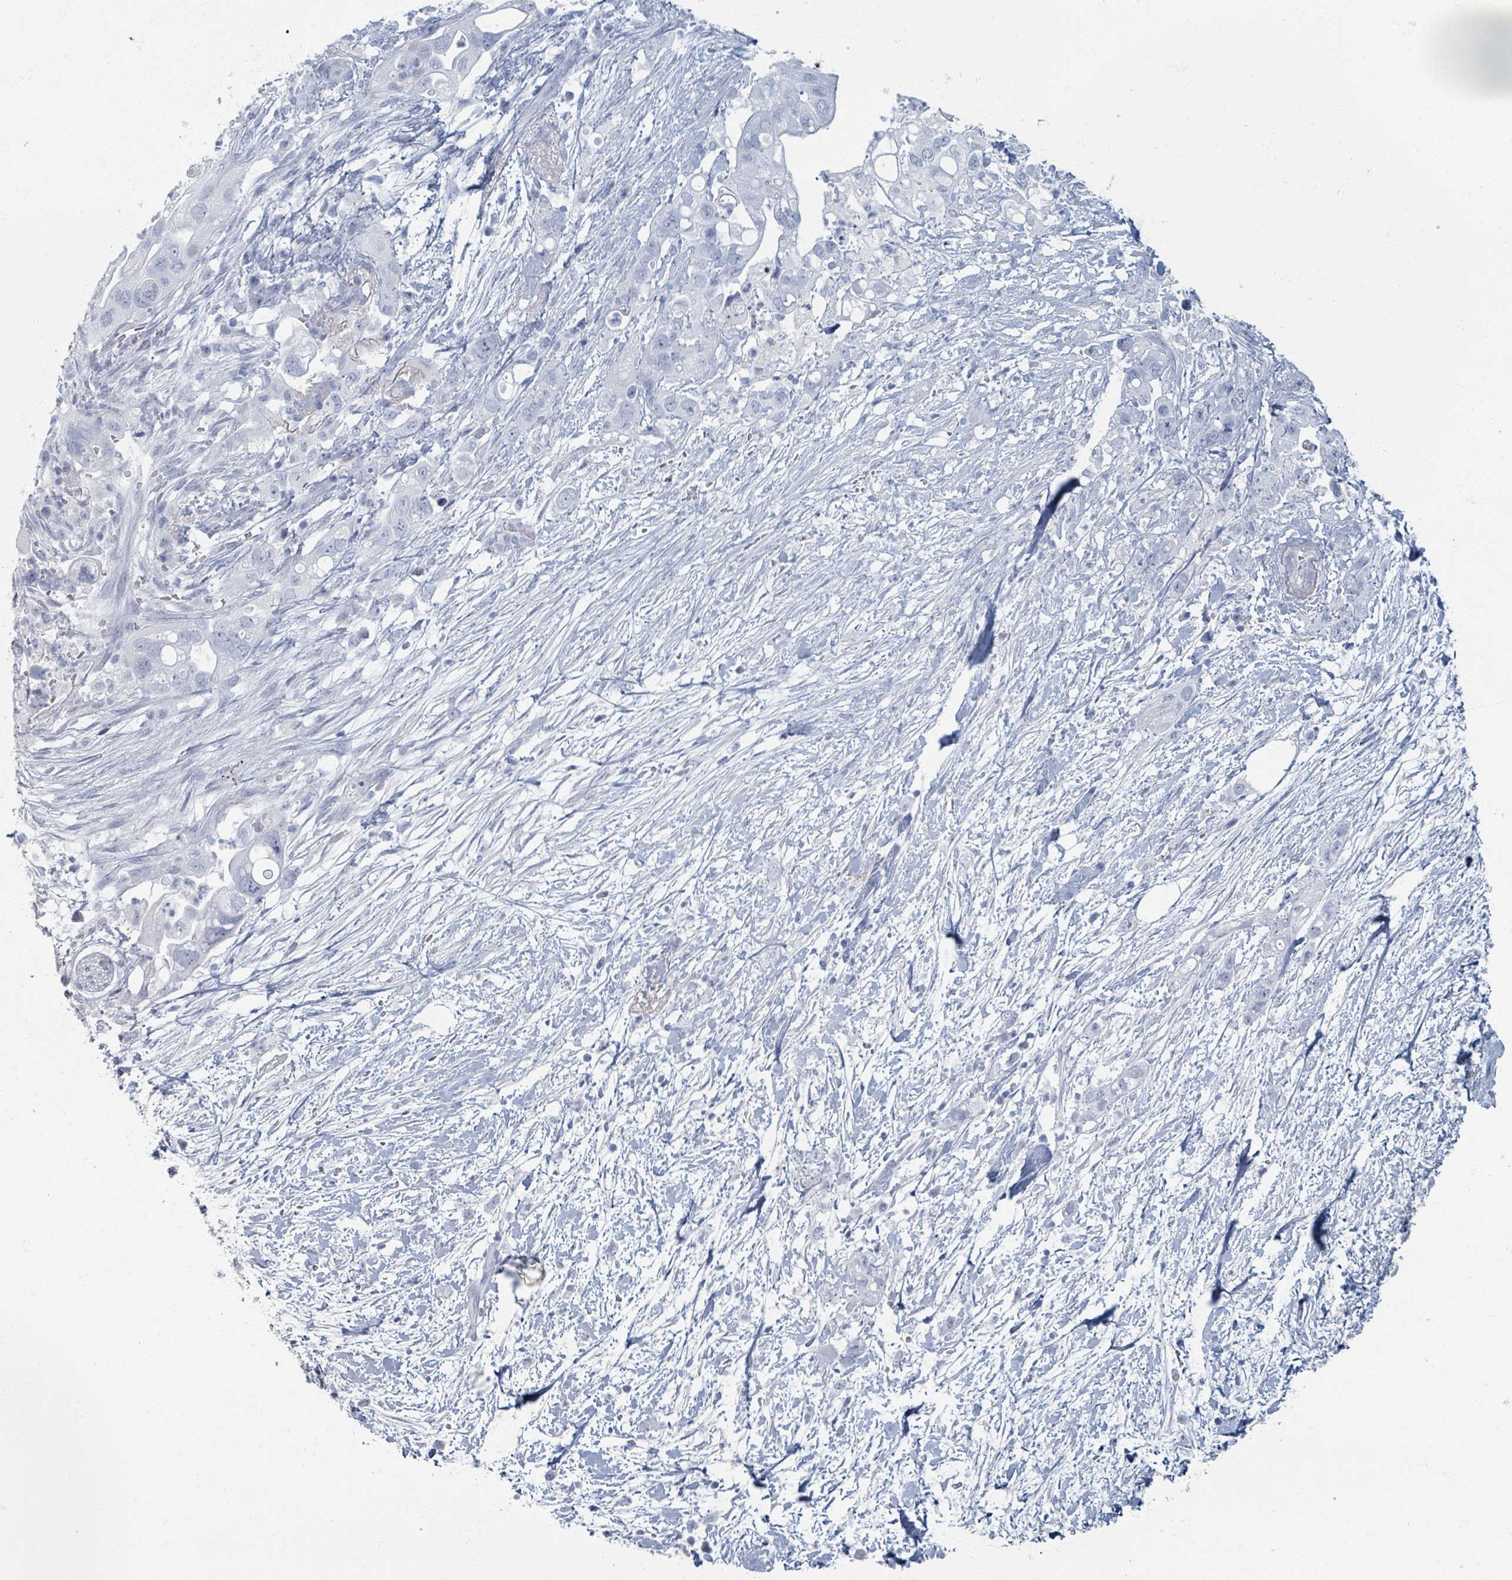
{"staining": {"intensity": "negative", "quantity": "none", "location": "none"}, "tissue": "pancreatic cancer", "cell_type": "Tumor cells", "image_type": "cancer", "snomed": [{"axis": "morphology", "description": "Adenocarcinoma, NOS"}, {"axis": "topography", "description": "Pancreas"}], "caption": "High magnification brightfield microscopy of pancreatic adenocarcinoma stained with DAB (brown) and counterstained with hematoxylin (blue): tumor cells show no significant expression.", "gene": "TAS2R1", "patient": {"sex": "female", "age": 72}}